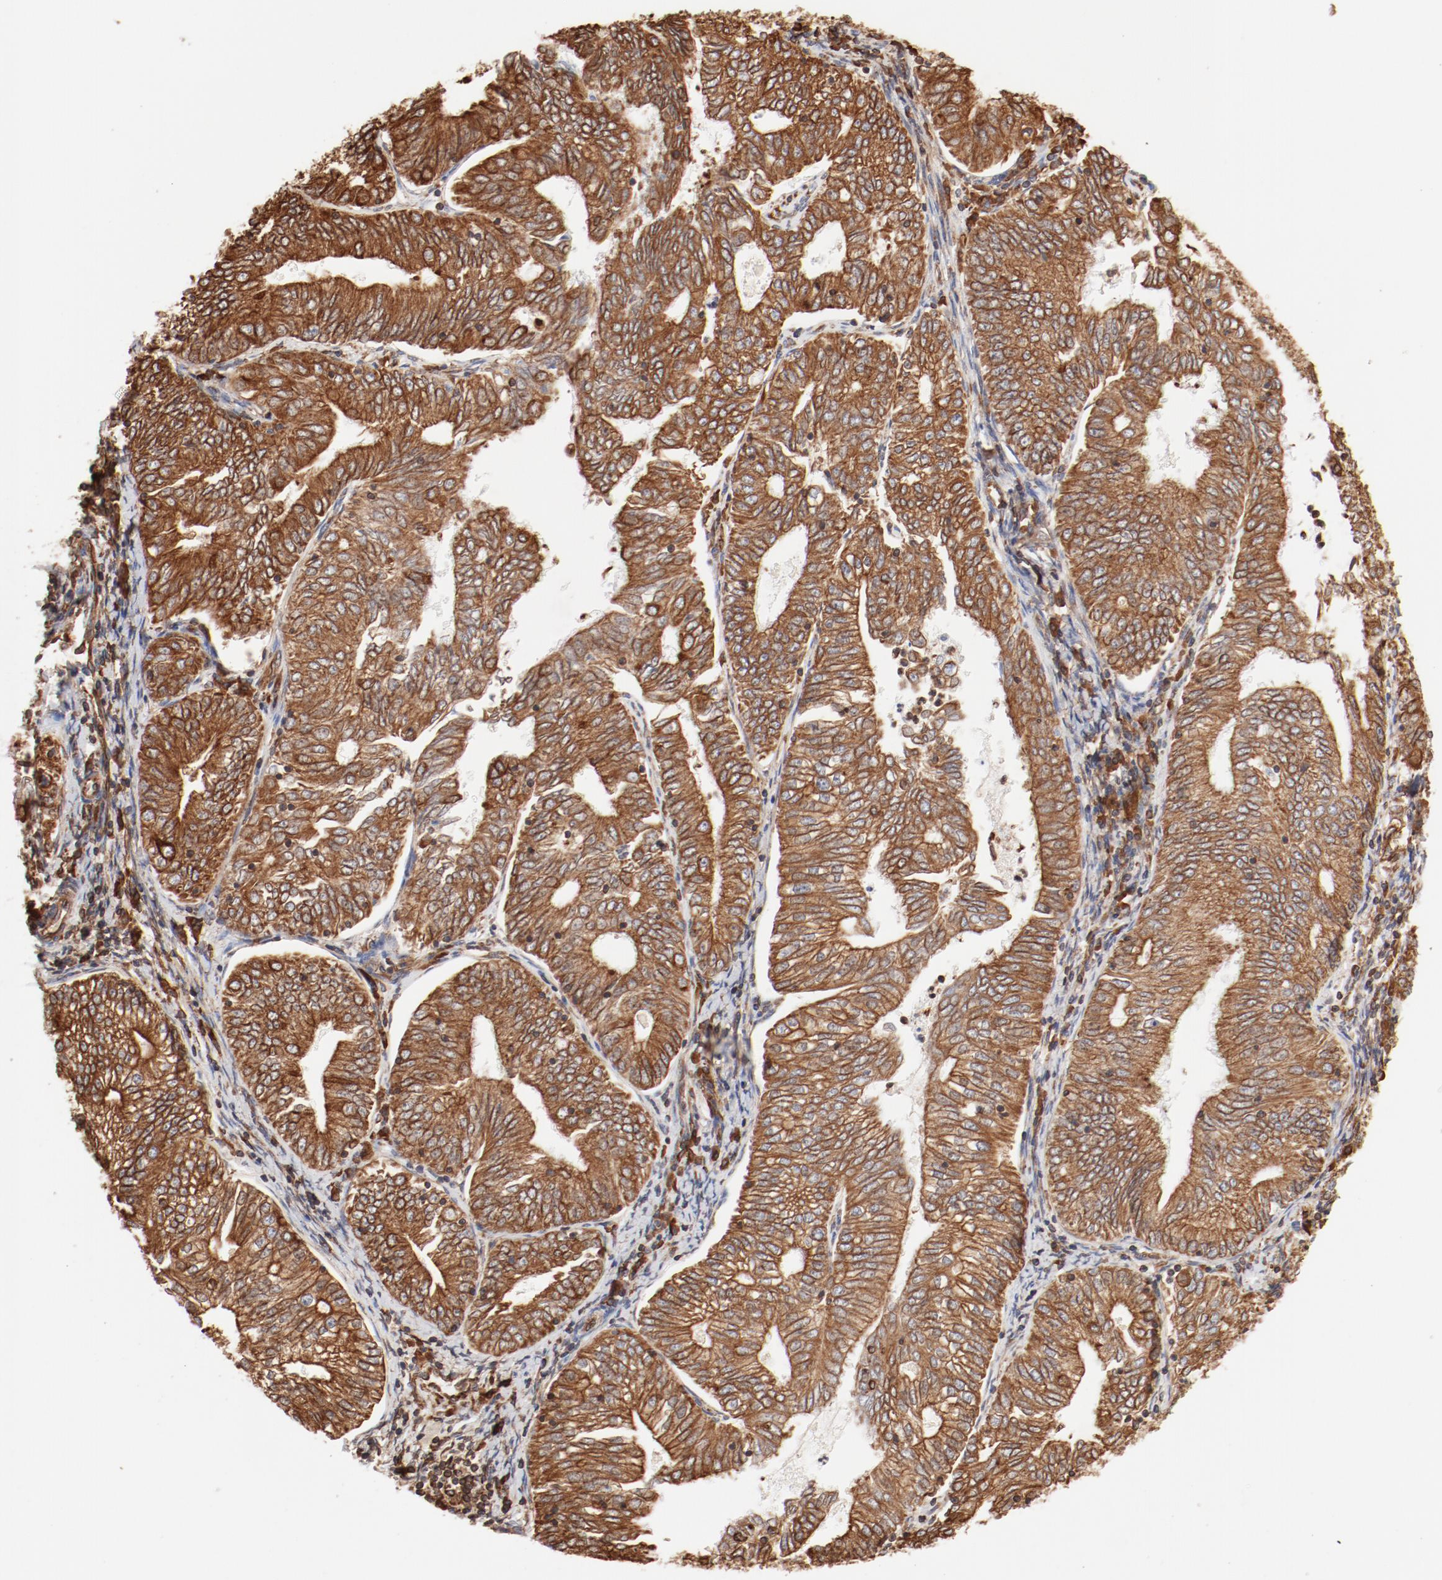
{"staining": {"intensity": "moderate", "quantity": ">75%", "location": "cytoplasmic/membranous"}, "tissue": "endometrial cancer", "cell_type": "Tumor cells", "image_type": "cancer", "snomed": [{"axis": "morphology", "description": "Adenocarcinoma, NOS"}, {"axis": "topography", "description": "Endometrium"}], "caption": "Immunohistochemistry (IHC) (DAB (3,3'-diaminobenzidine)) staining of human endometrial cancer reveals moderate cytoplasmic/membranous protein positivity in about >75% of tumor cells.", "gene": "BCAP31", "patient": {"sex": "female", "age": 69}}